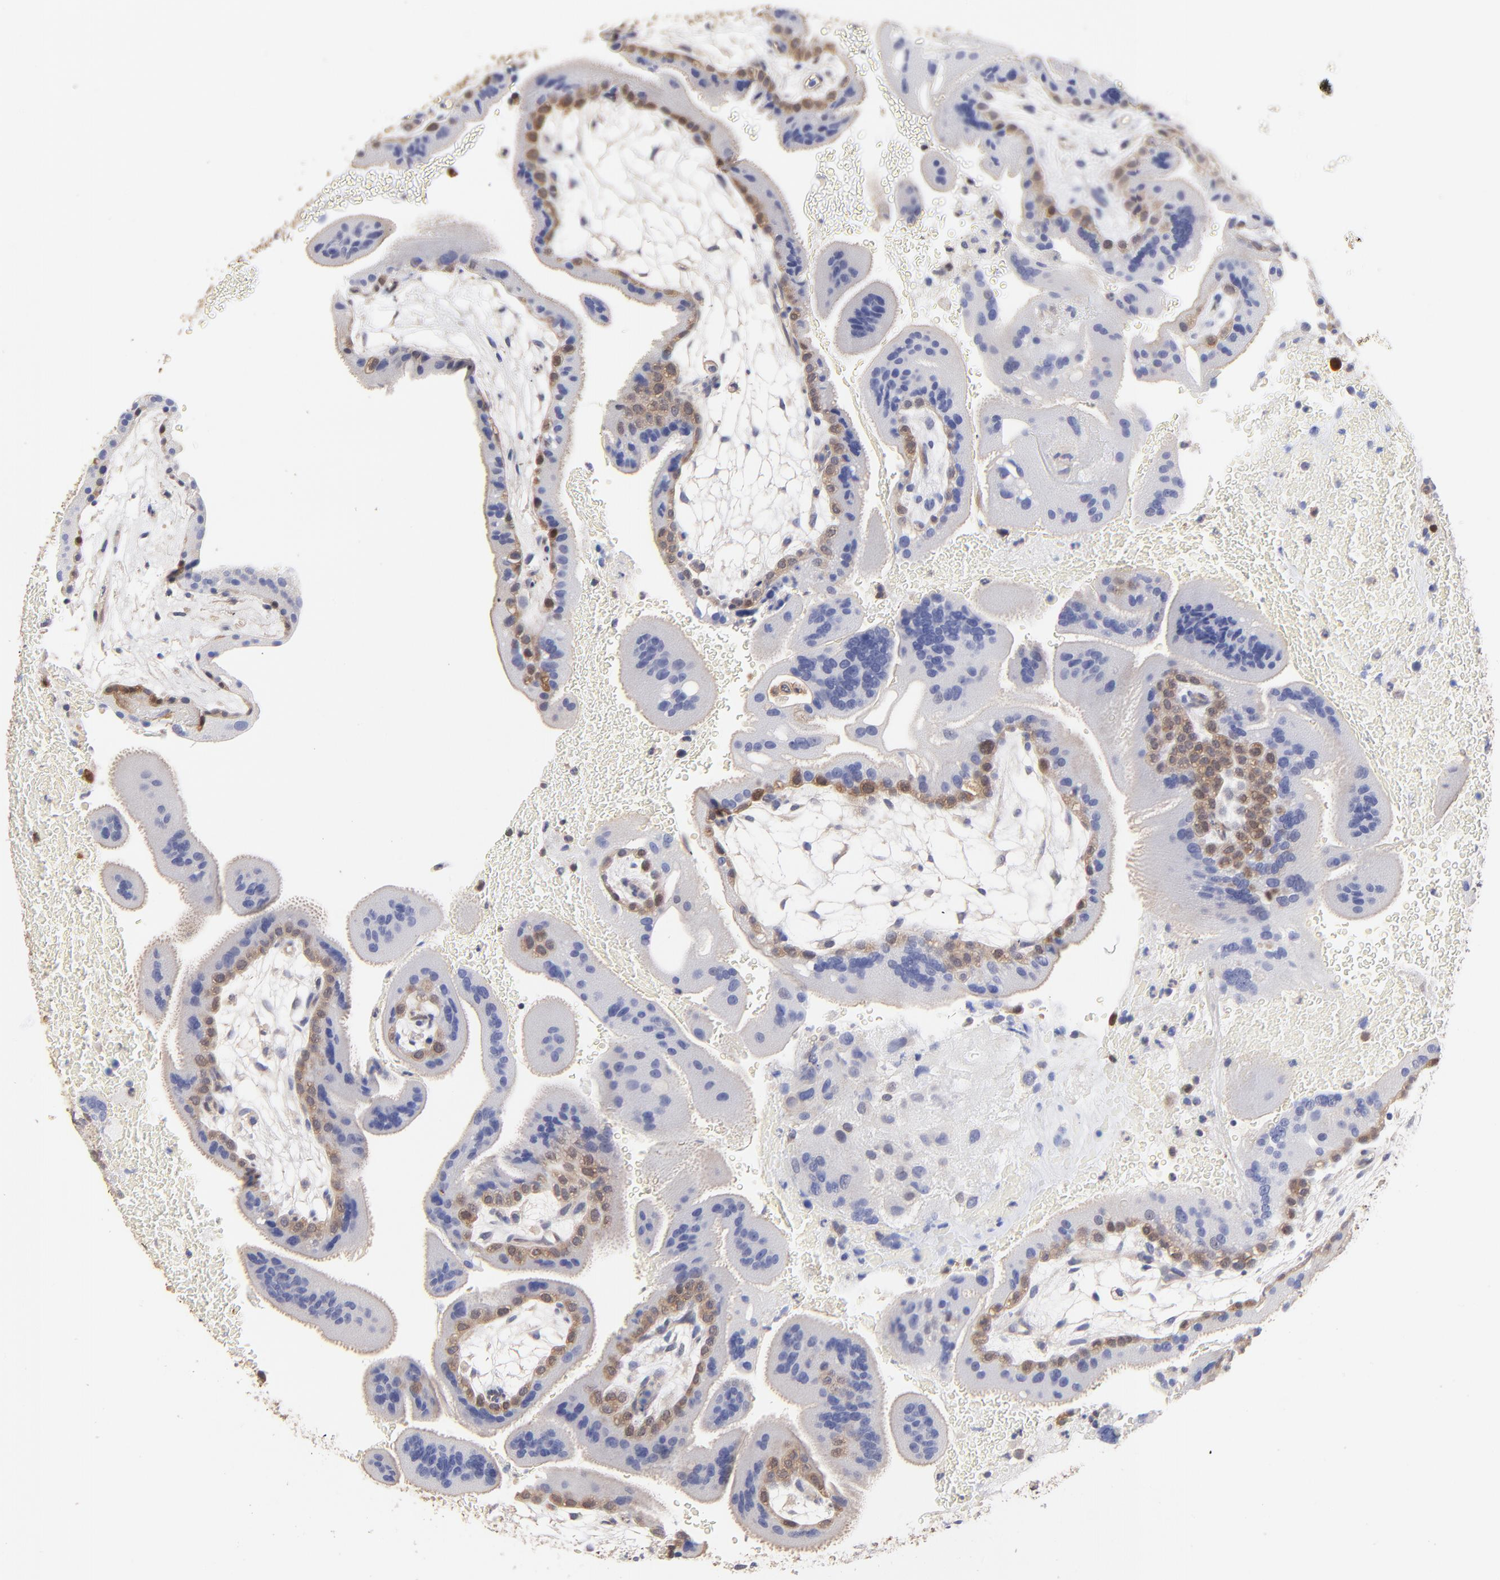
{"staining": {"intensity": "moderate", "quantity": "25%-75%", "location": "cytoplasmic/membranous,nuclear"}, "tissue": "placenta", "cell_type": "Trophoblastic cells", "image_type": "normal", "snomed": [{"axis": "morphology", "description": "Normal tissue, NOS"}, {"axis": "topography", "description": "Placenta"}], "caption": "High-magnification brightfield microscopy of normal placenta stained with DAB (brown) and counterstained with hematoxylin (blue). trophoblastic cells exhibit moderate cytoplasmic/membranous,nuclear staining is present in about25%-75% of cells.", "gene": "DCTPP1", "patient": {"sex": "female", "age": 19}}